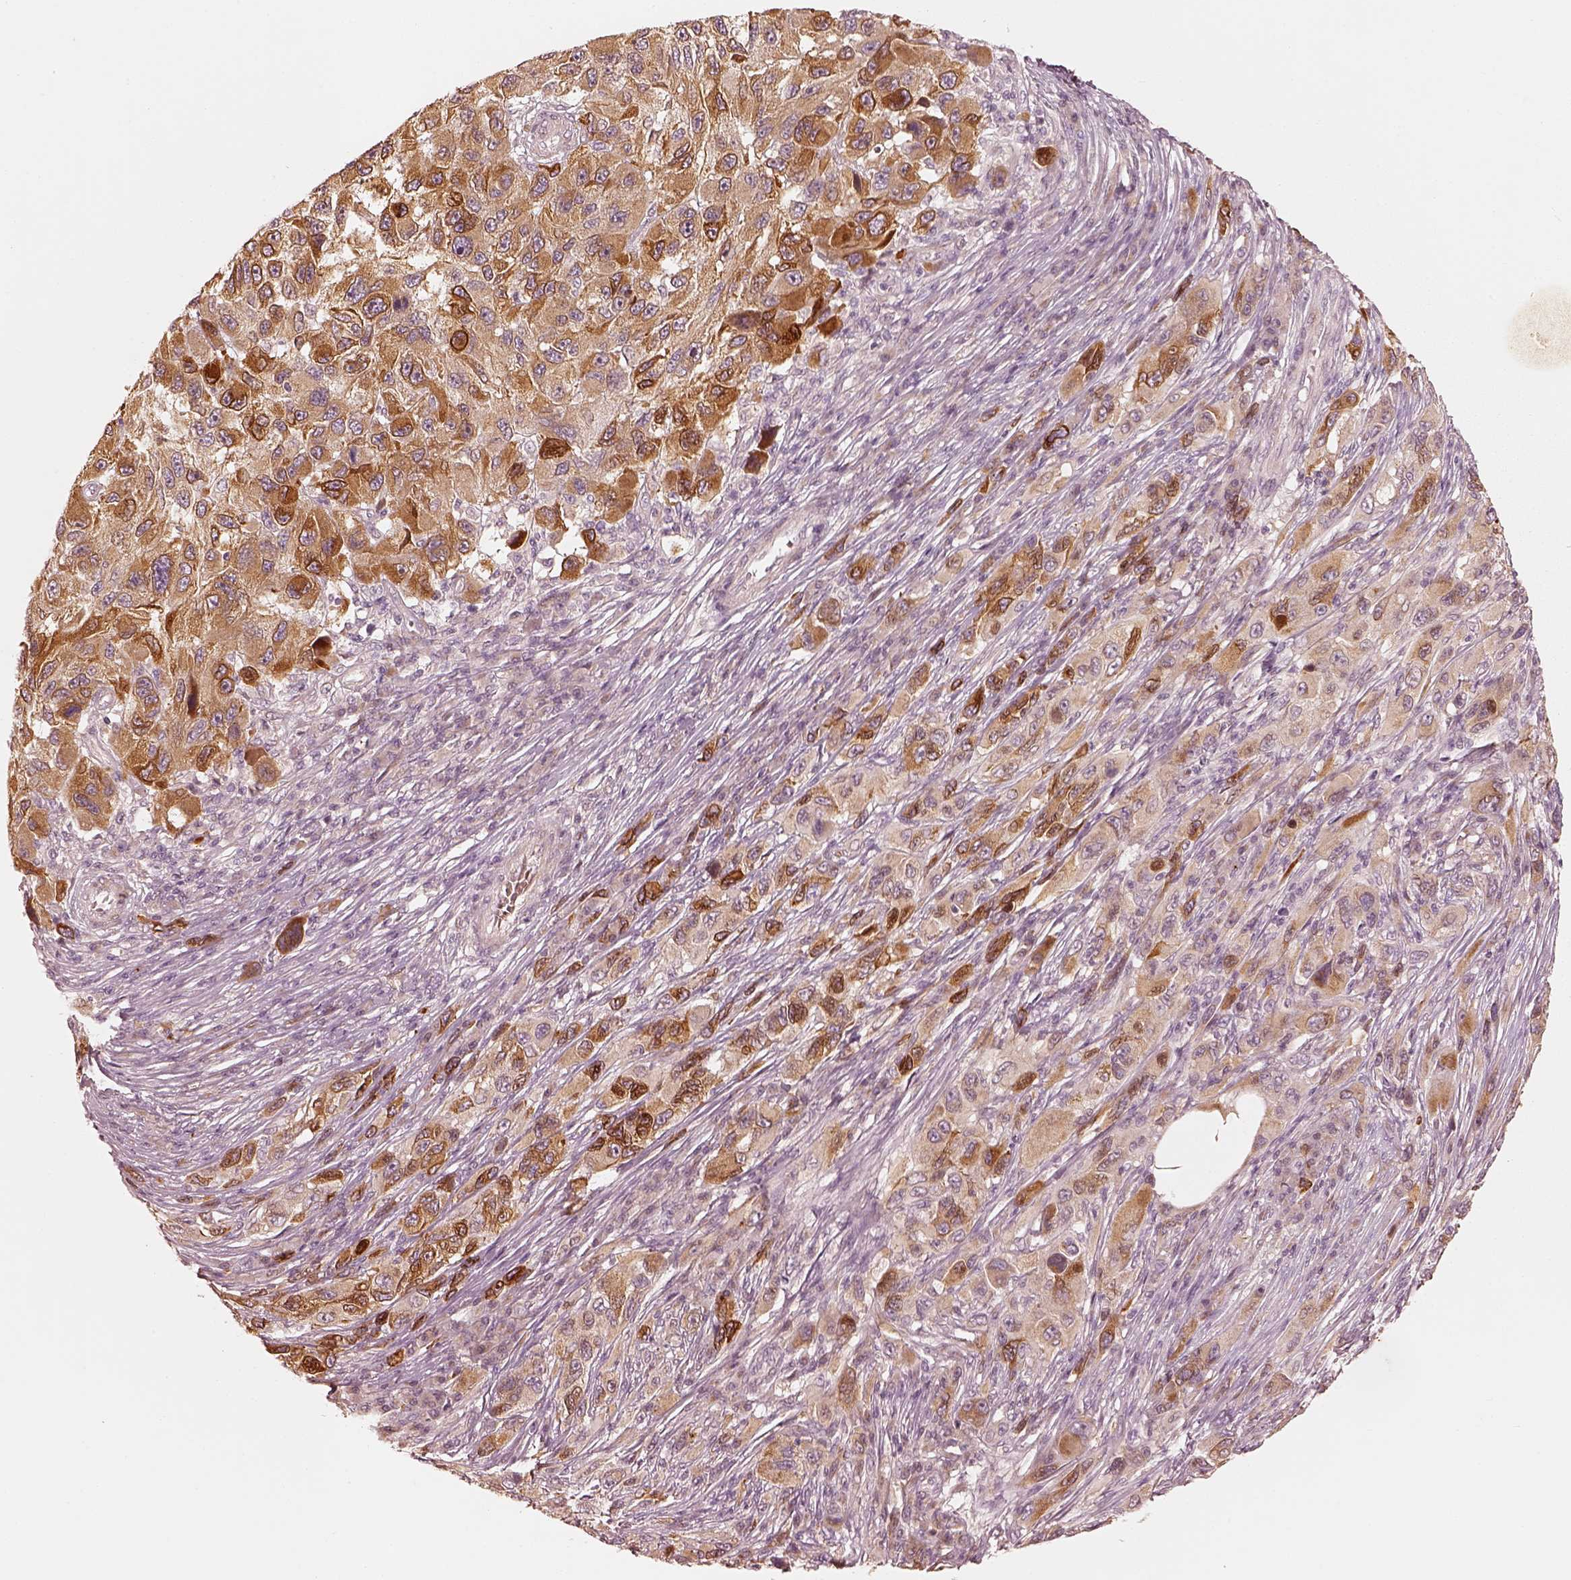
{"staining": {"intensity": "moderate", "quantity": ">75%", "location": "cytoplasmic/membranous"}, "tissue": "melanoma", "cell_type": "Tumor cells", "image_type": "cancer", "snomed": [{"axis": "morphology", "description": "Malignant melanoma, NOS"}, {"axis": "topography", "description": "Skin"}], "caption": "This is an image of immunohistochemistry (IHC) staining of melanoma, which shows moderate staining in the cytoplasmic/membranous of tumor cells.", "gene": "WLS", "patient": {"sex": "male", "age": 53}}